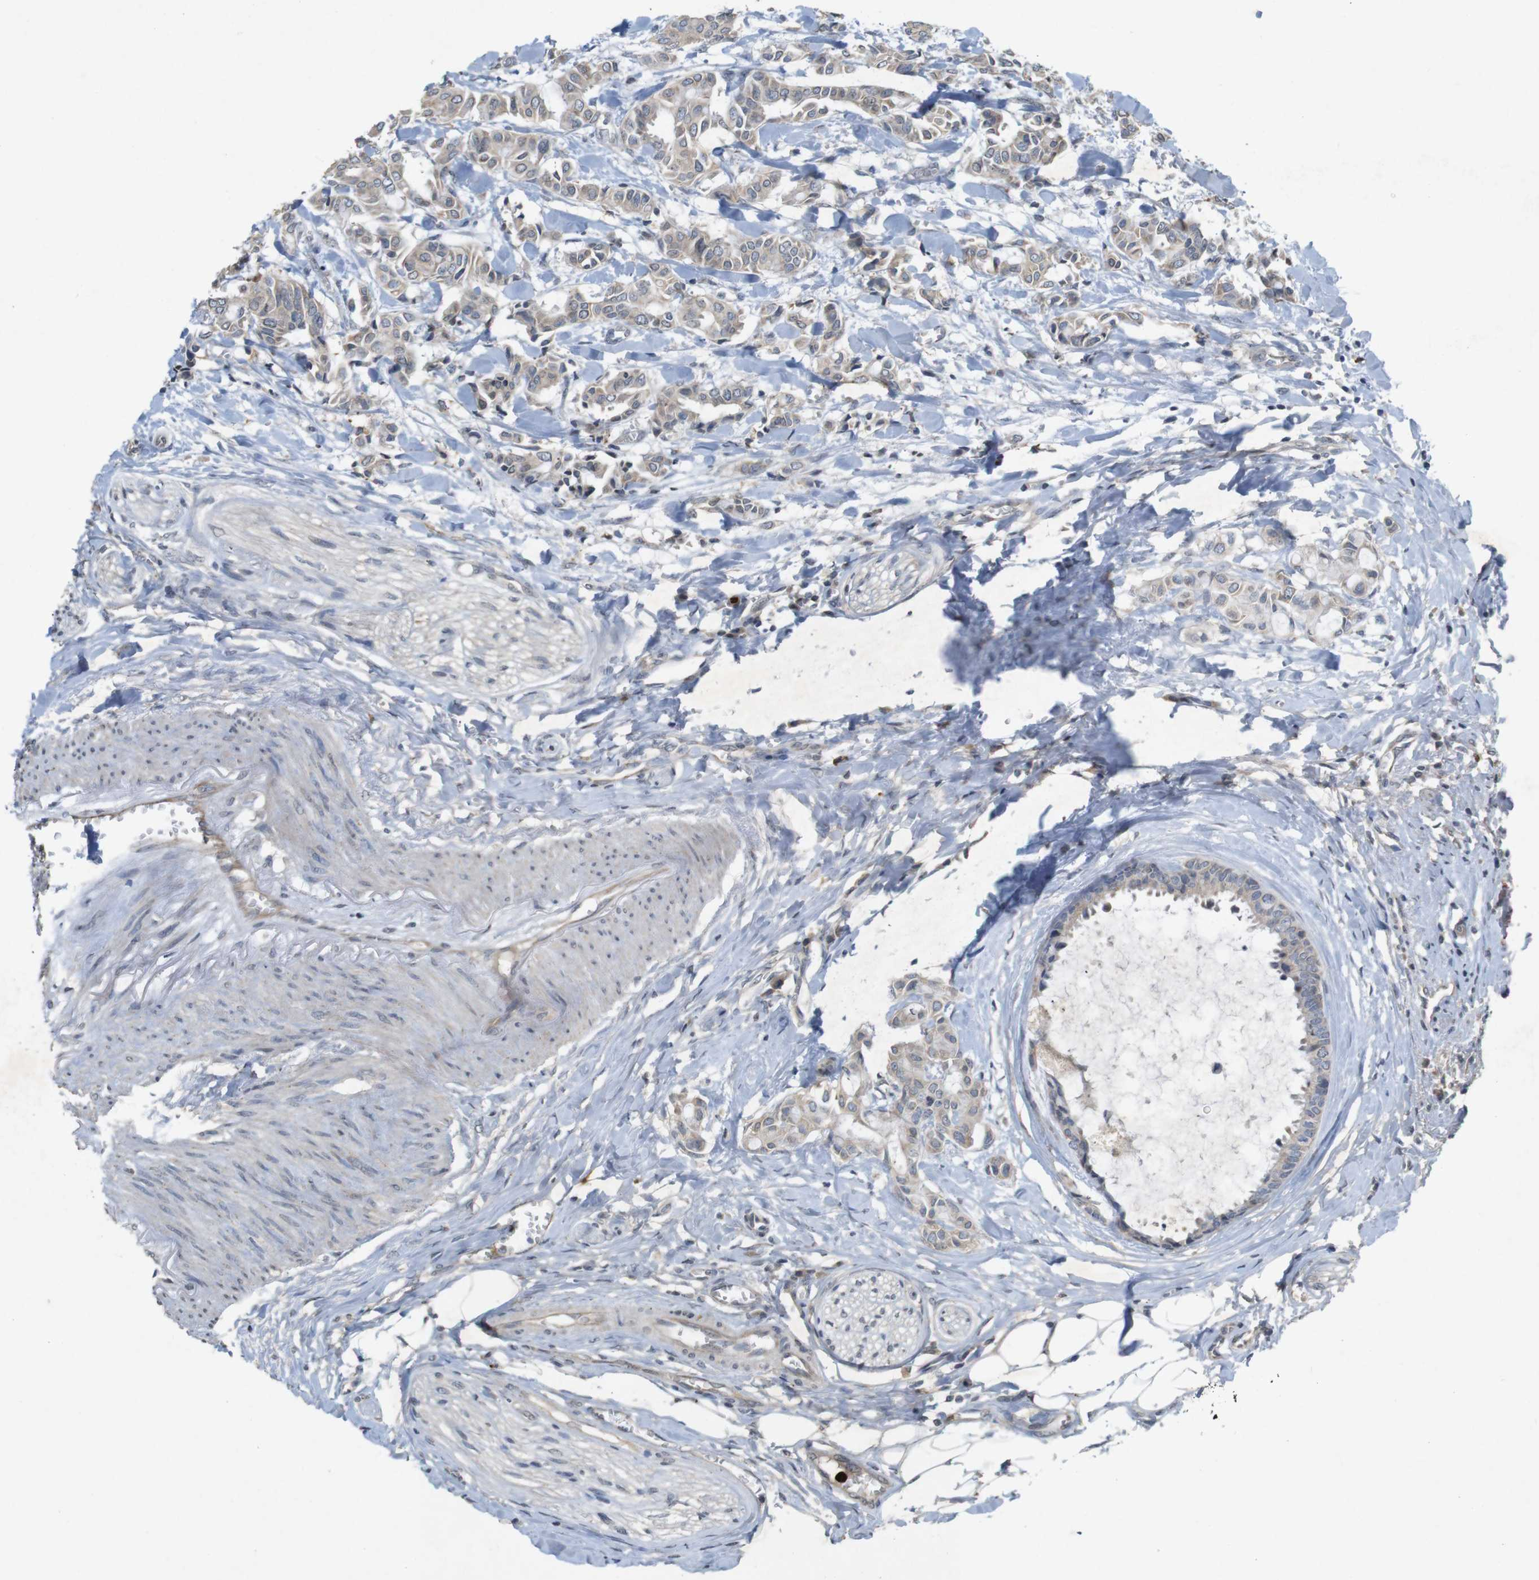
{"staining": {"intensity": "weak", "quantity": ">75%", "location": "cytoplasmic/membranous"}, "tissue": "head and neck cancer", "cell_type": "Tumor cells", "image_type": "cancer", "snomed": [{"axis": "morphology", "description": "Adenocarcinoma, NOS"}, {"axis": "topography", "description": "Salivary gland"}, {"axis": "topography", "description": "Head-Neck"}], "caption": "Head and neck cancer (adenocarcinoma) stained with IHC exhibits weak cytoplasmic/membranous expression in approximately >75% of tumor cells.", "gene": "TSPAN14", "patient": {"sex": "female", "age": 59}}